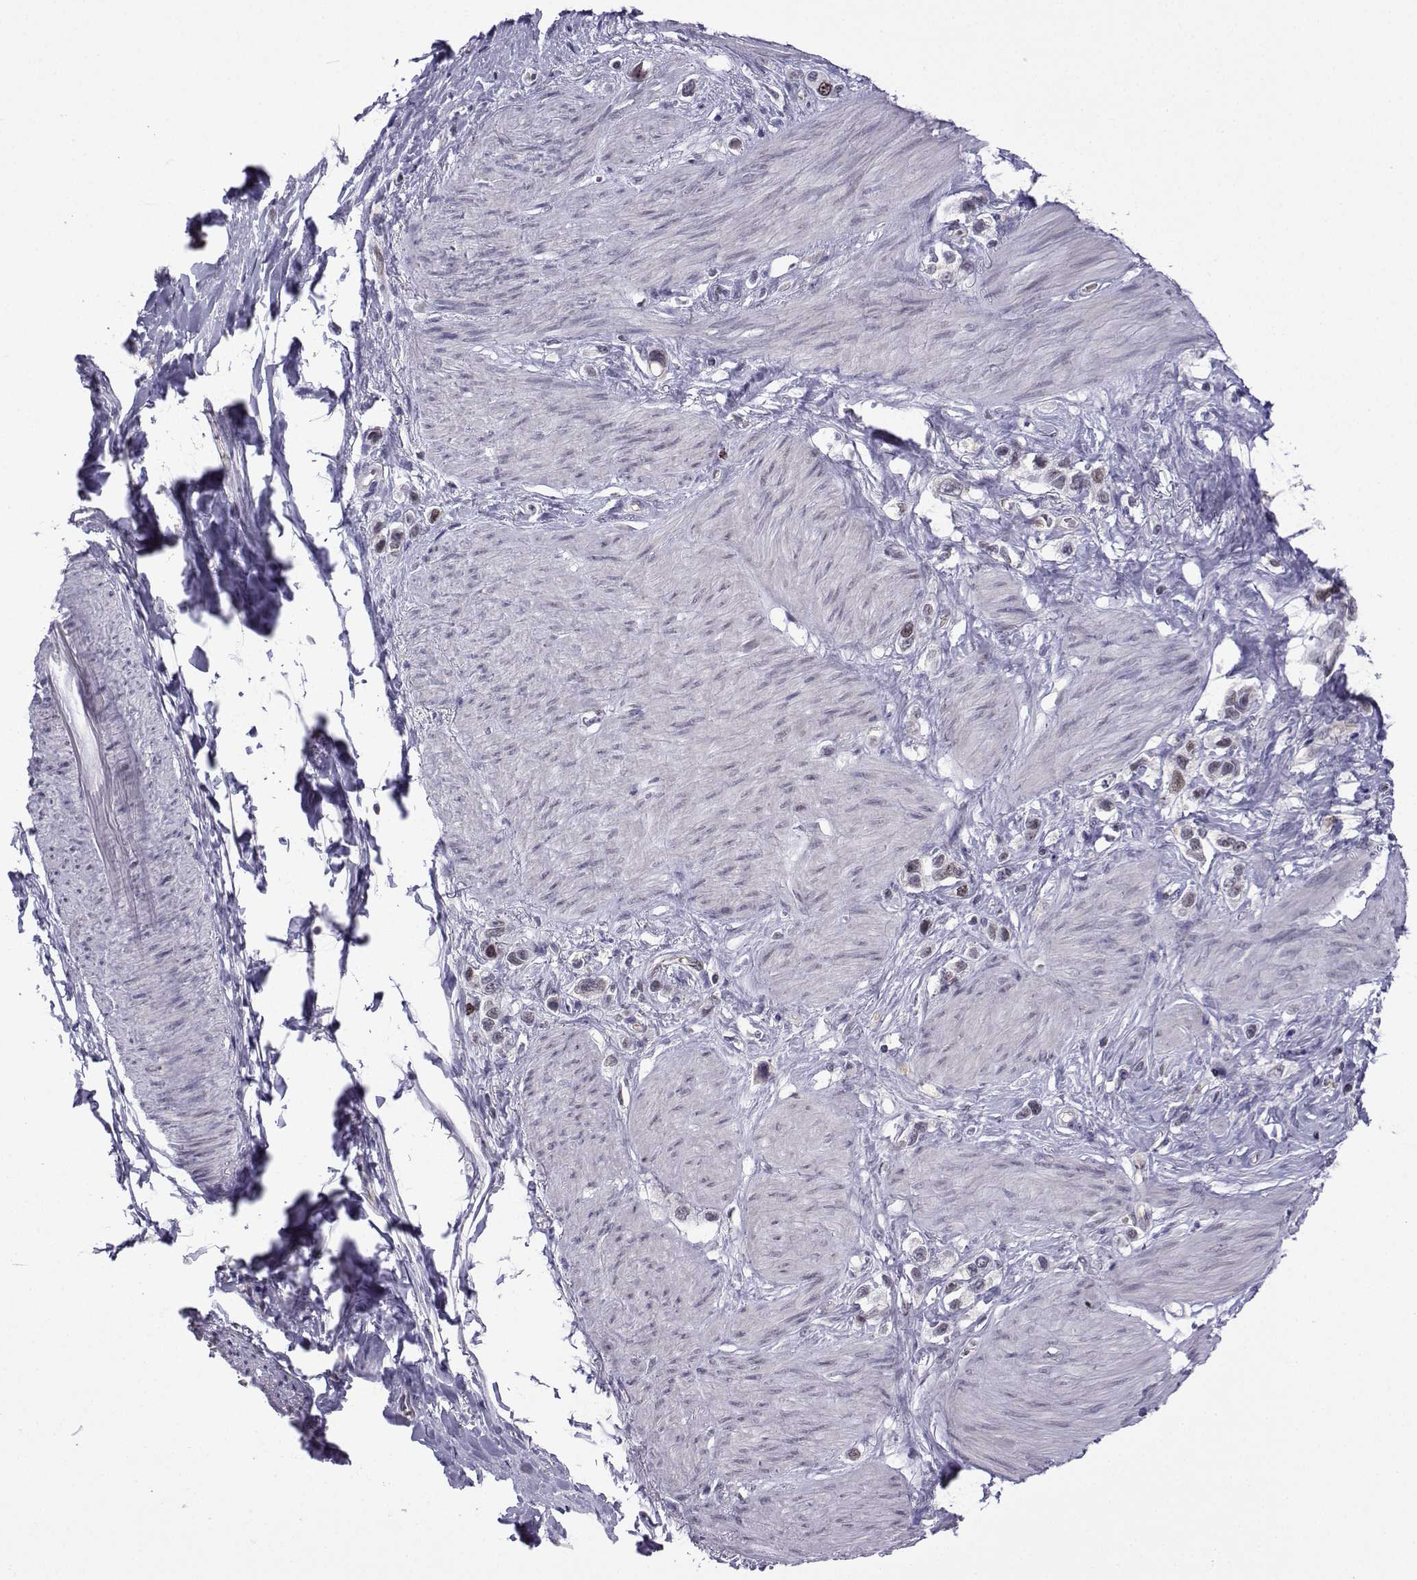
{"staining": {"intensity": "weak", "quantity": "<25%", "location": "cytoplasmic/membranous"}, "tissue": "stomach cancer", "cell_type": "Tumor cells", "image_type": "cancer", "snomed": [{"axis": "morphology", "description": "Normal tissue, NOS"}, {"axis": "morphology", "description": "Adenocarcinoma, NOS"}, {"axis": "morphology", "description": "Adenocarcinoma, High grade"}, {"axis": "topography", "description": "Stomach, upper"}, {"axis": "topography", "description": "Stomach"}], "caption": "There is no significant staining in tumor cells of stomach cancer (high-grade adenocarcinoma).", "gene": "INCENP", "patient": {"sex": "female", "age": 65}}